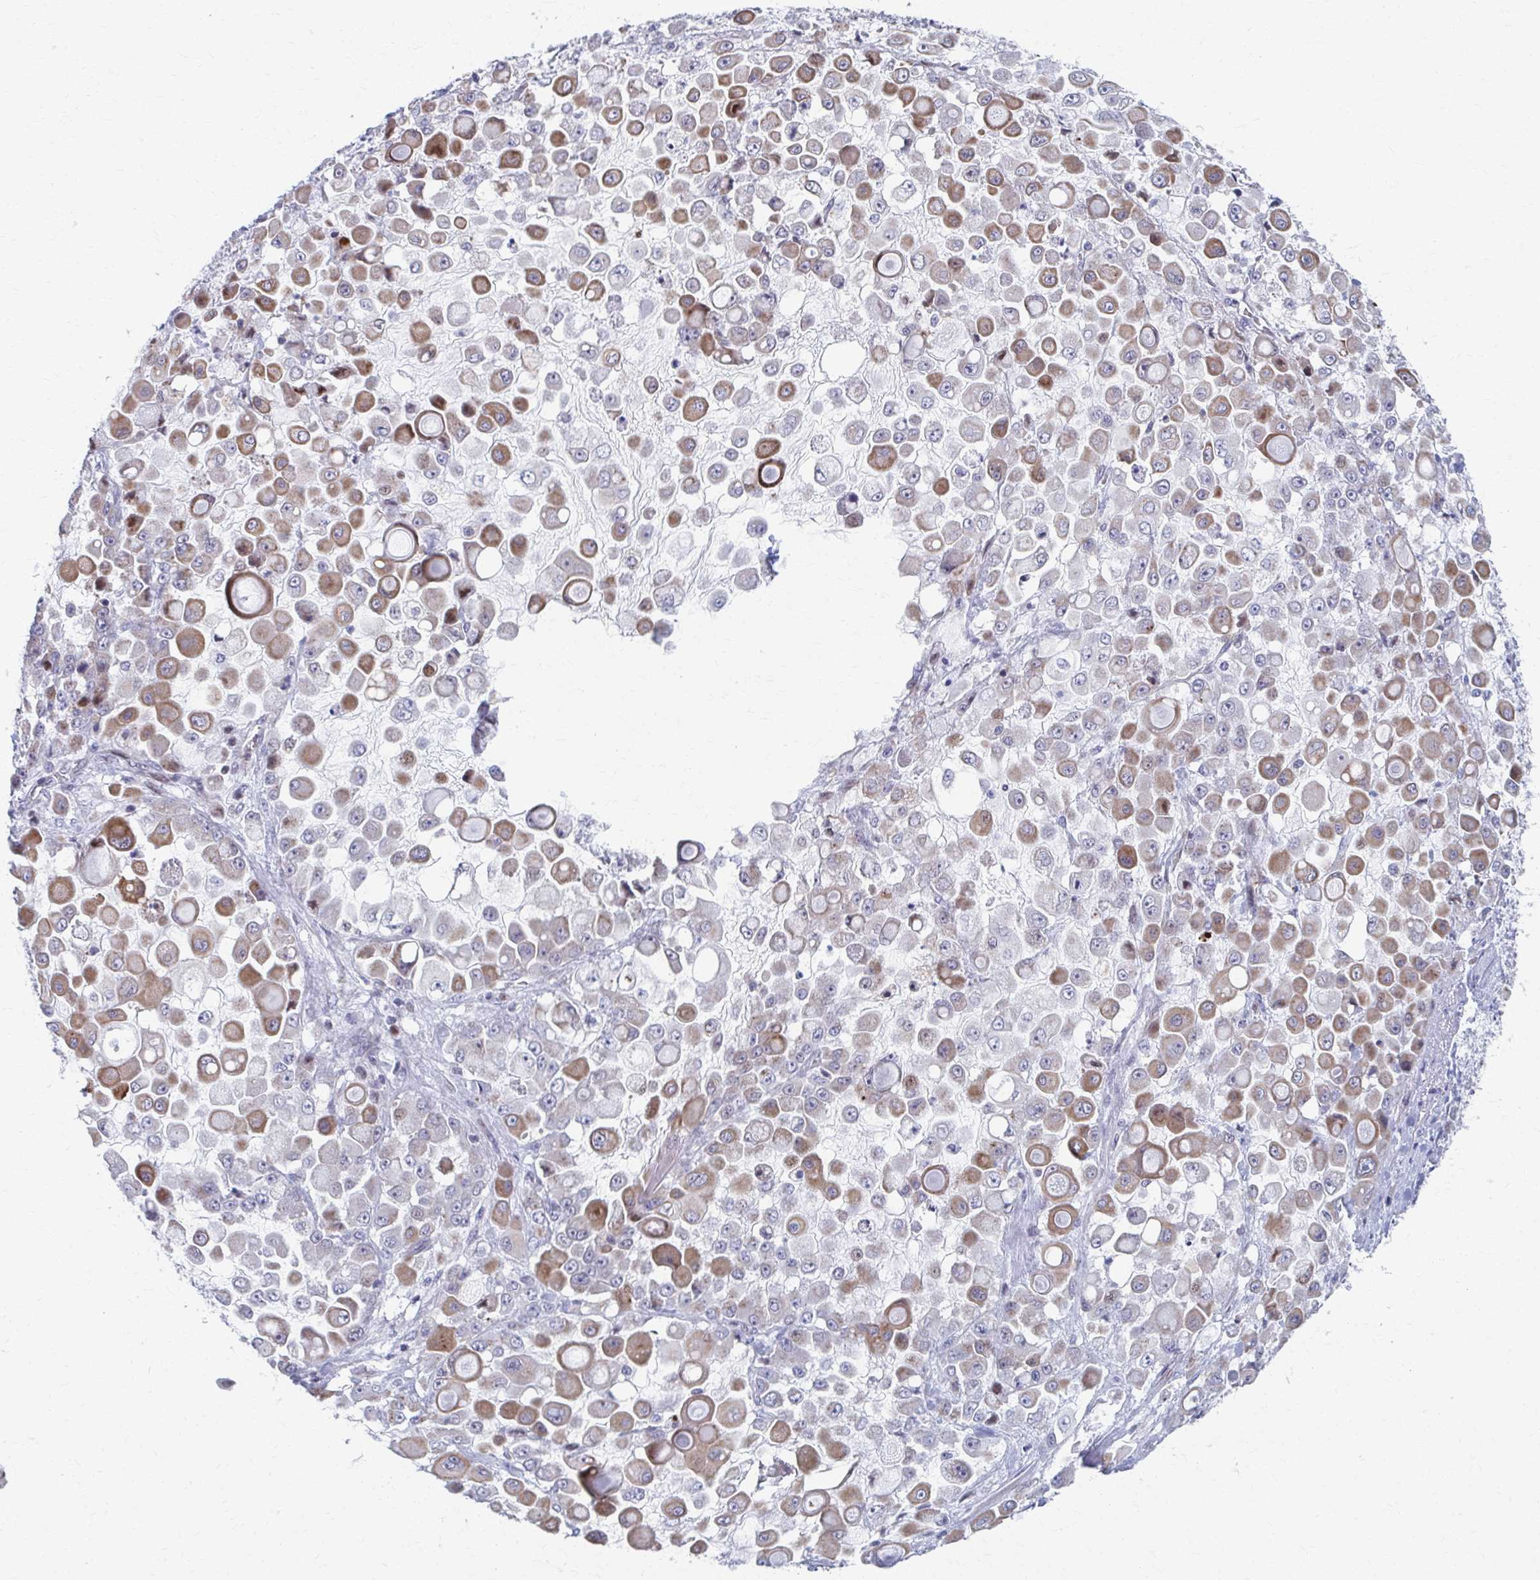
{"staining": {"intensity": "moderate", "quantity": "25%-75%", "location": "cytoplasmic/membranous"}, "tissue": "stomach cancer", "cell_type": "Tumor cells", "image_type": "cancer", "snomed": [{"axis": "morphology", "description": "Adenocarcinoma, NOS"}, {"axis": "topography", "description": "Stomach"}], "caption": "Stomach cancer (adenocarcinoma) stained with immunohistochemistry shows moderate cytoplasmic/membranous positivity in approximately 25%-75% of tumor cells. (DAB (3,3'-diaminobenzidine) = brown stain, brightfield microscopy at high magnification).", "gene": "ABHD16B", "patient": {"sex": "female", "age": 76}}